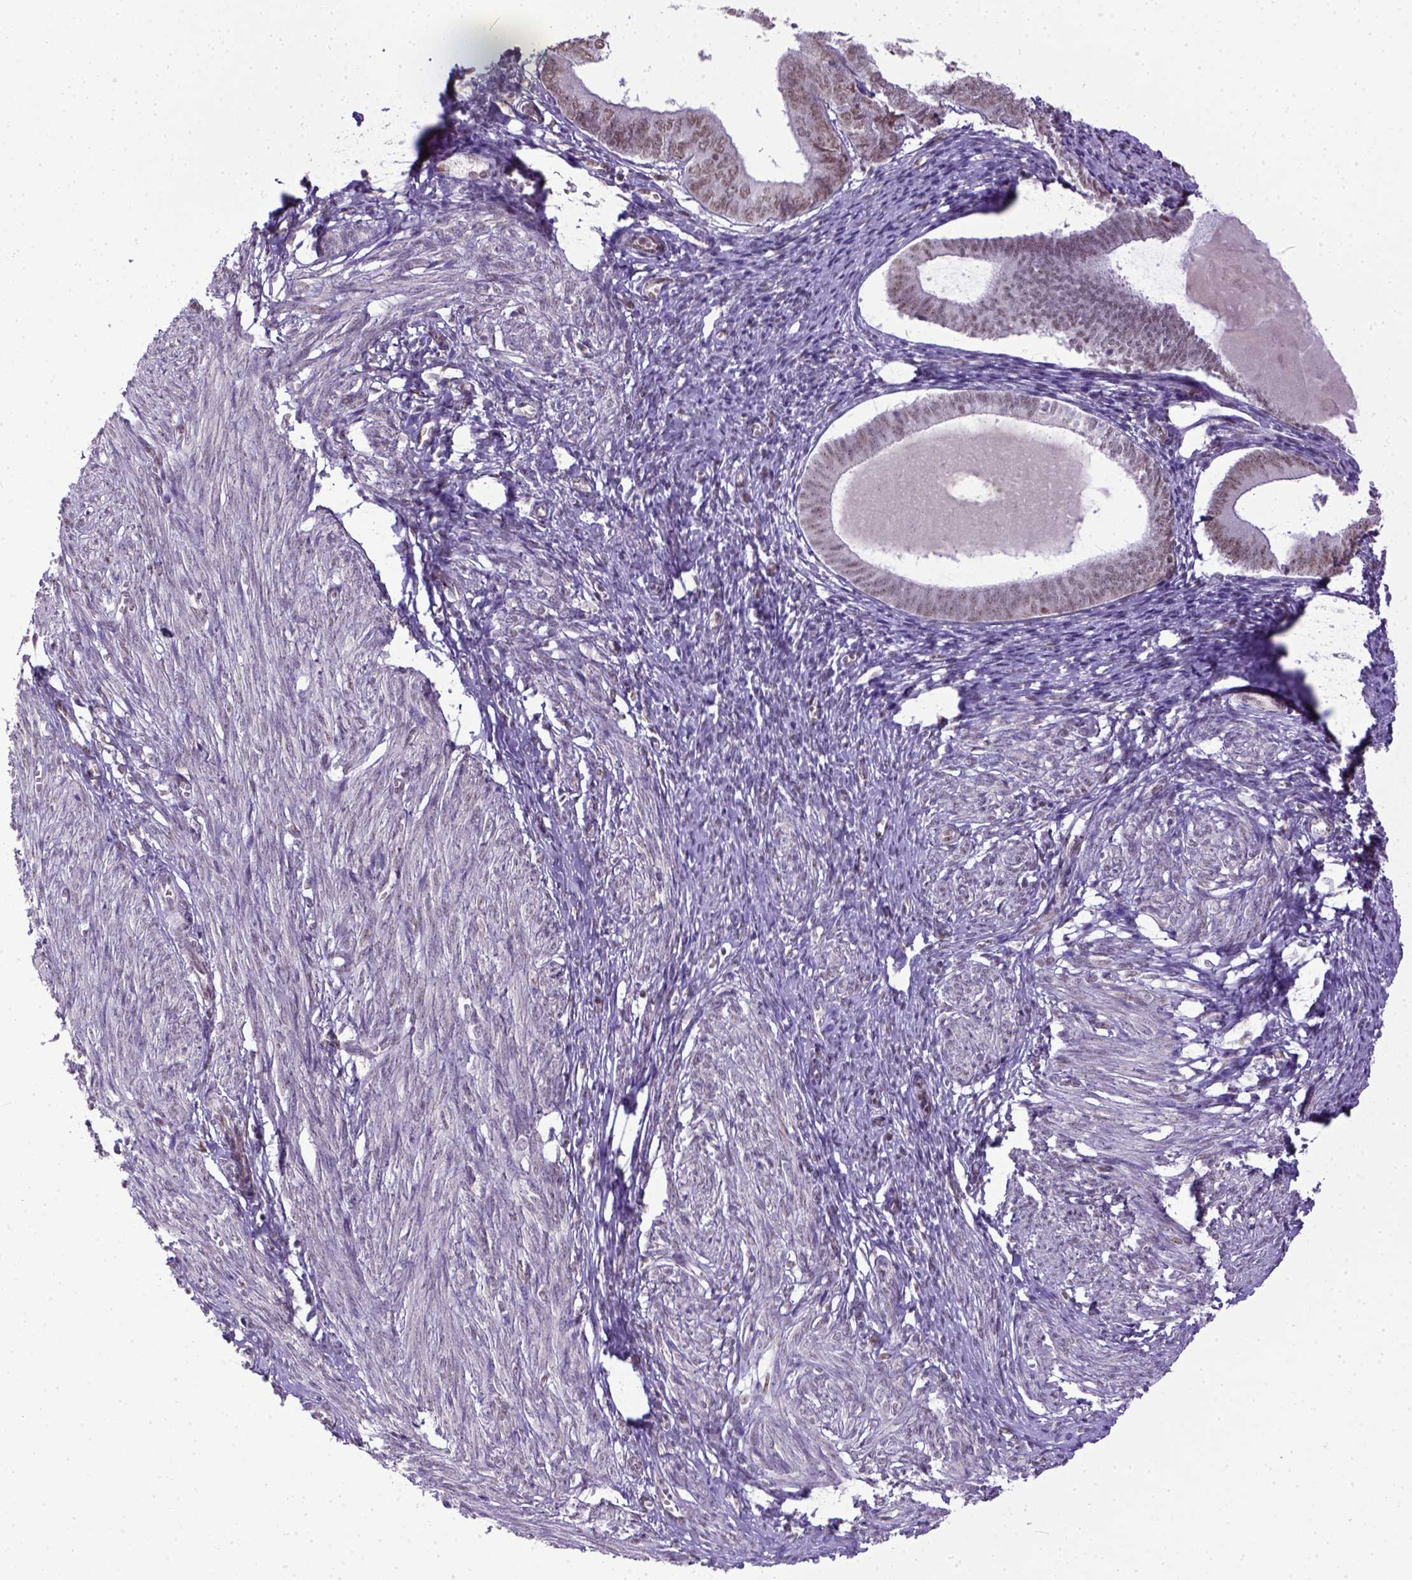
{"staining": {"intensity": "moderate", "quantity": "25%-75%", "location": "nuclear"}, "tissue": "endometrium", "cell_type": "Cells in endometrial stroma", "image_type": "normal", "snomed": [{"axis": "morphology", "description": "Normal tissue, NOS"}, {"axis": "topography", "description": "Endometrium"}], "caption": "The histopathology image reveals staining of normal endometrium, revealing moderate nuclear protein positivity (brown color) within cells in endometrial stroma.", "gene": "ERCC1", "patient": {"sex": "female", "age": 50}}